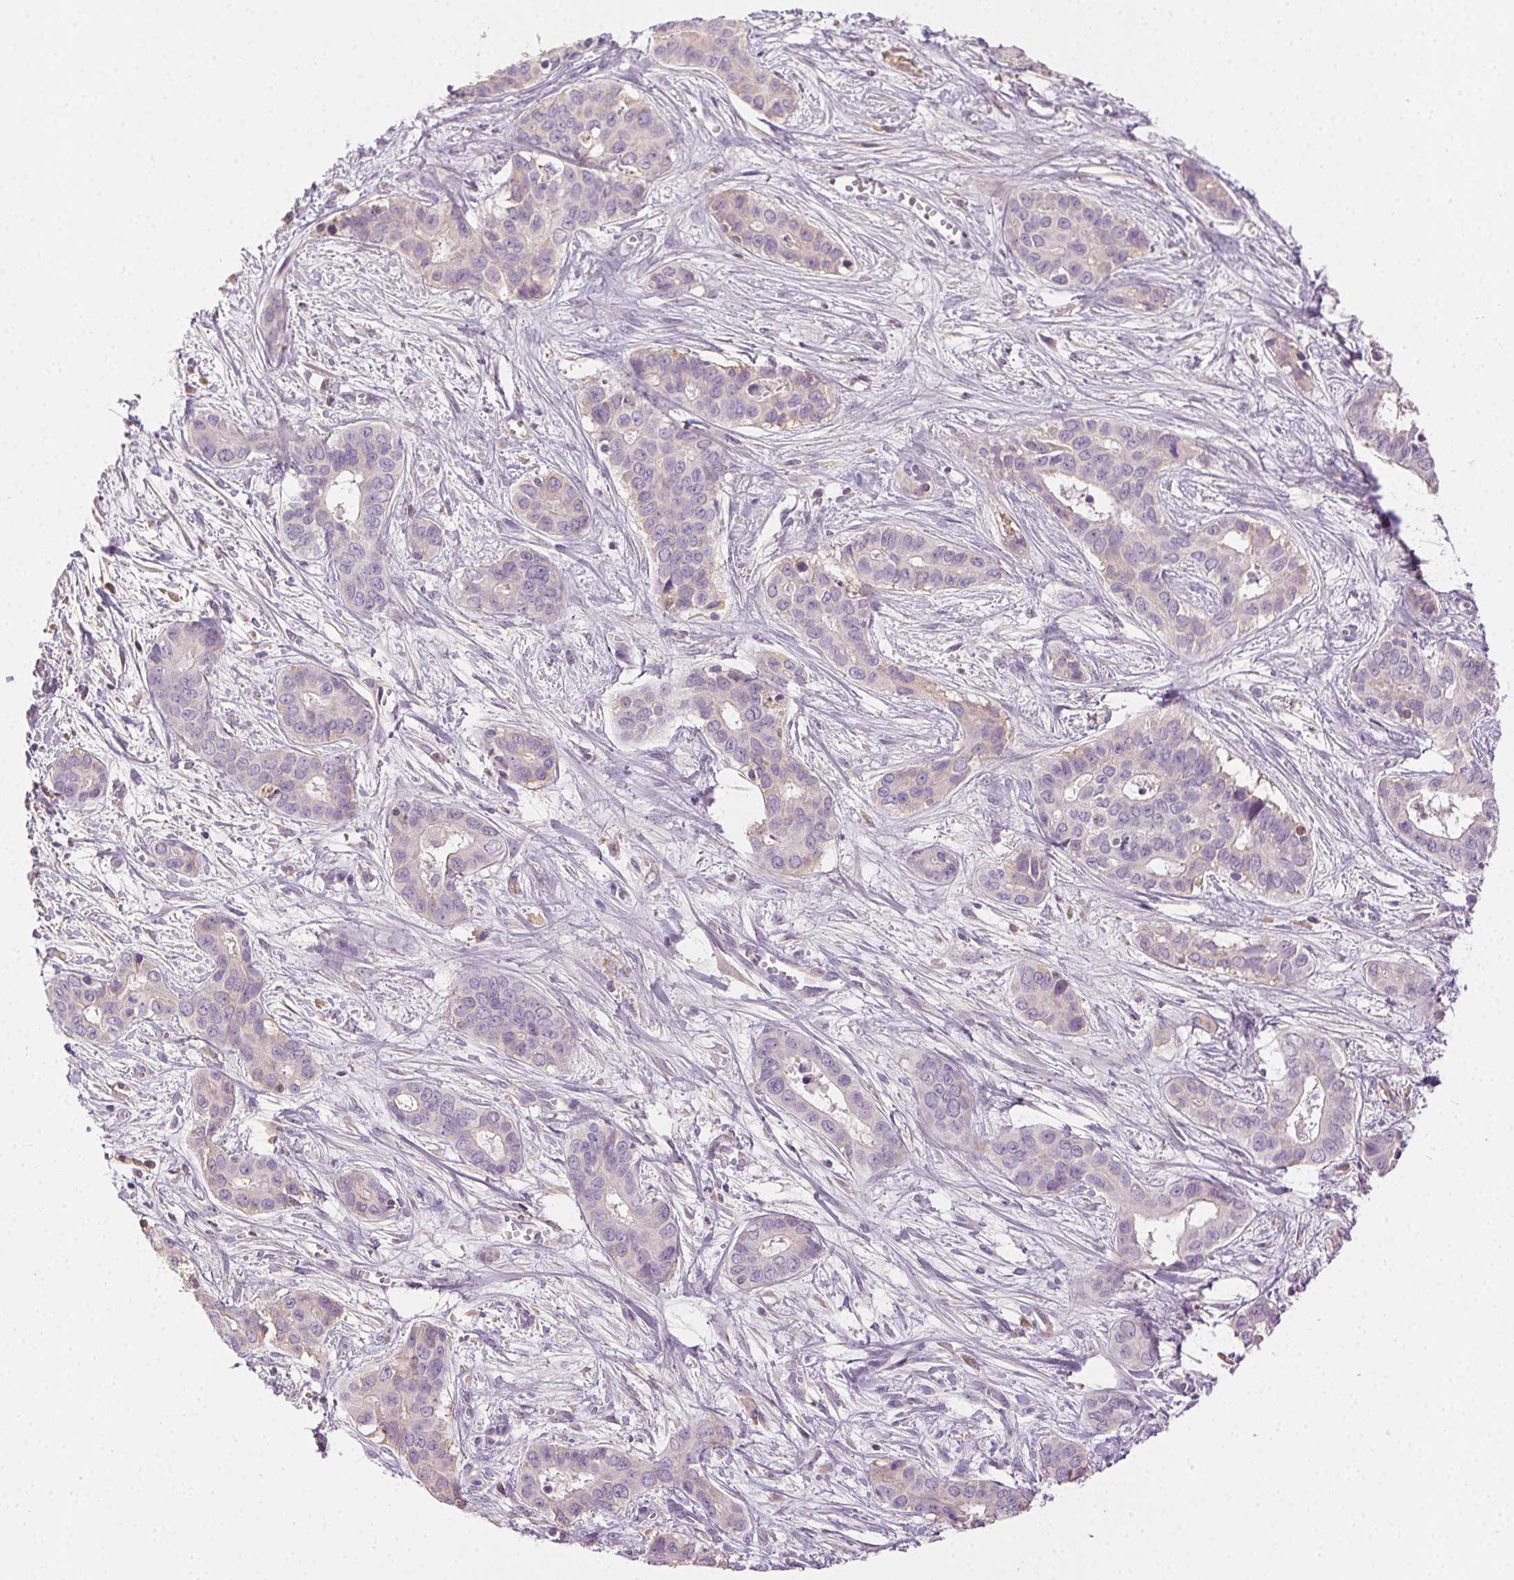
{"staining": {"intensity": "negative", "quantity": "none", "location": "none"}, "tissue": "liver cancer", "cell_type": "Tumor cells", "image_type": "cancer", "snomed": [{"axis": "morphology", "description": "Cholangiocarcinoma"}, {"axis": "topography", "description": "Liver"}], "caption": "The immunohistochemistry (IHC) micrograph has no significant expression in tumor cells of liver cholangiocarcinoma tissue.", "gene": "BPIFB2", "patient": {"sex": "female", "age": 65}}